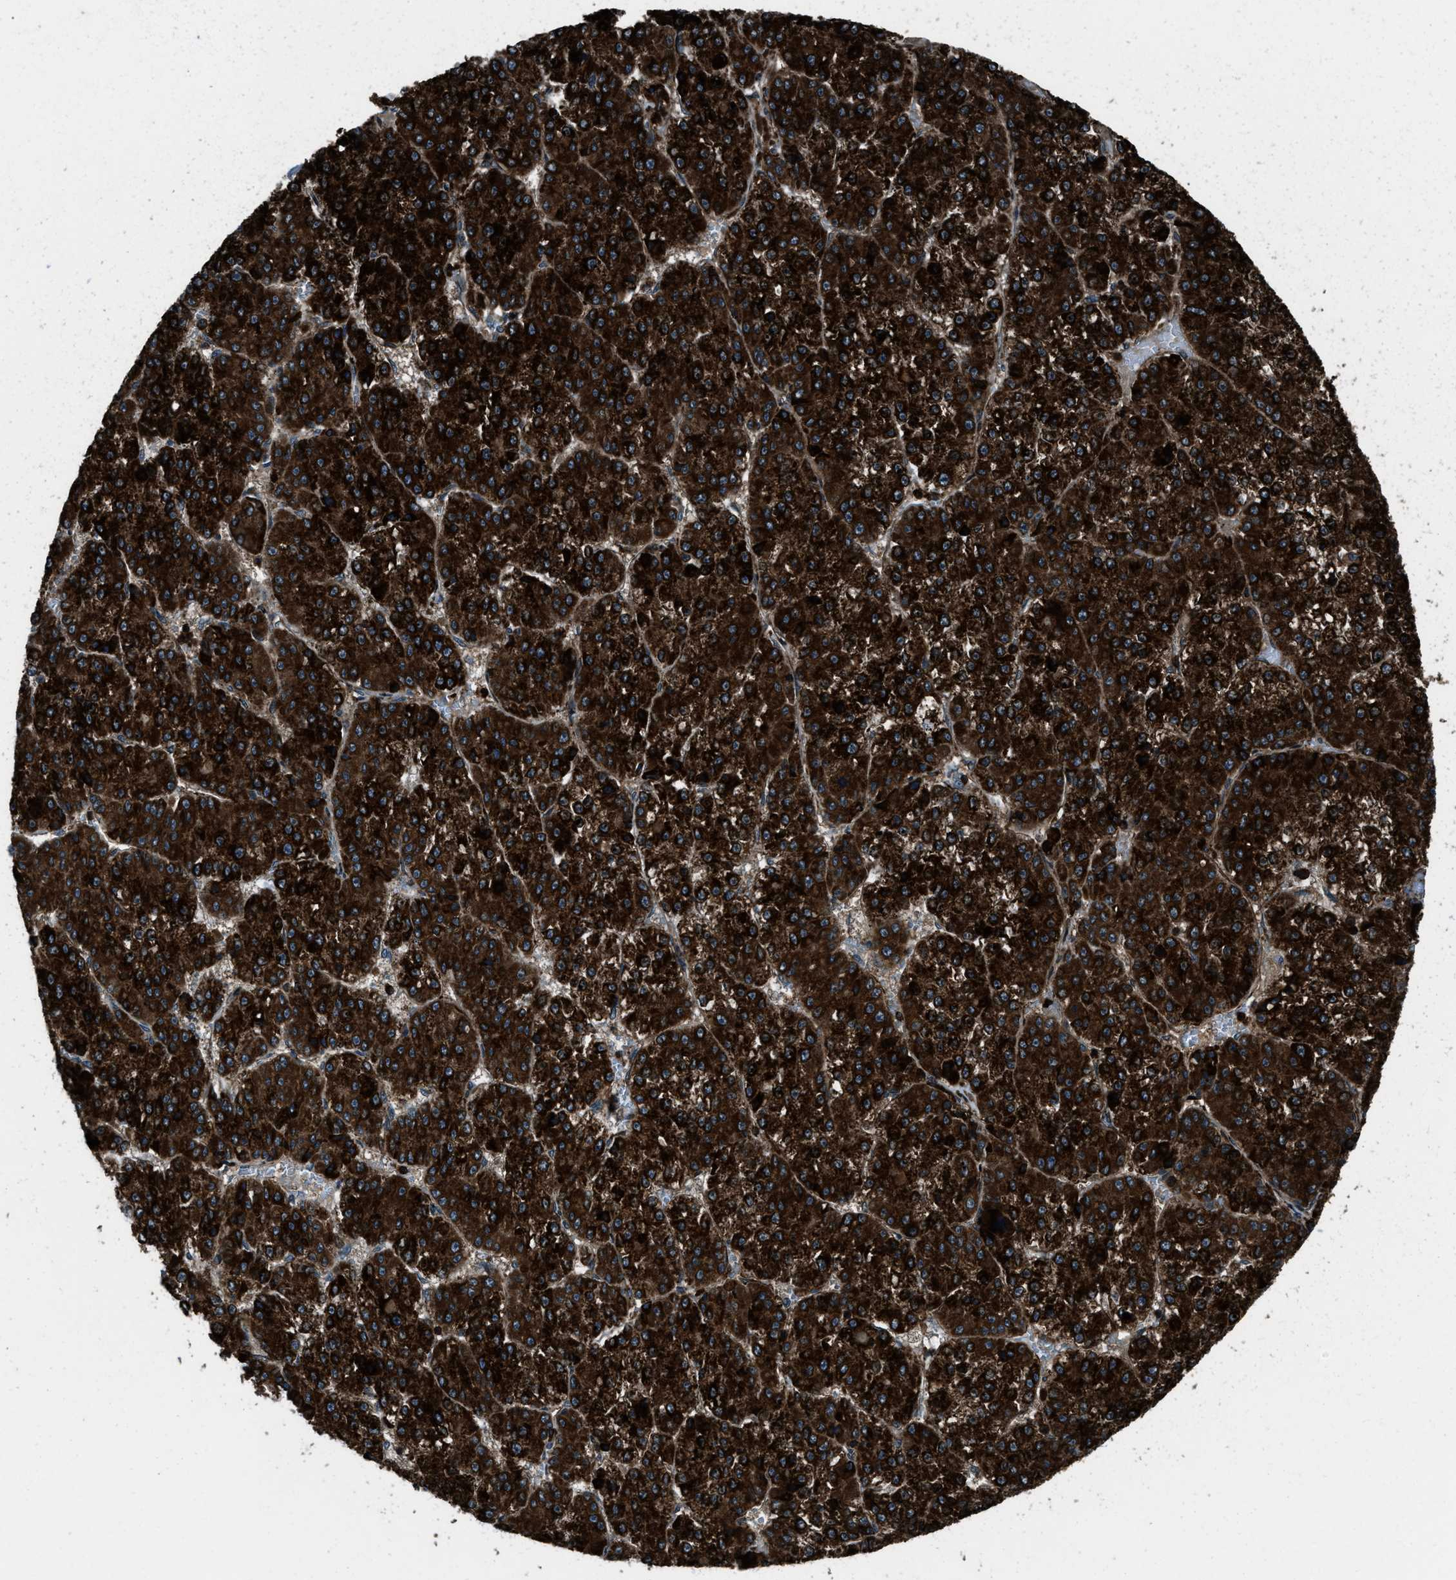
{"staining": {"intensity": "strong", "quantity": ">75%", "location": "cytoplasmic/membranous"}, "tissue": "liver cancer", "cell_type": "Tumor cells", "image_type": "cancer", "snomed": [{"axis": "morphology", "description": "Carcinoma, Hepatocellular, NOS"}, {"axis": "topography", "description": "Liver"}], "caption": "Strong cytoplasmic/membranous positivity is appreciated in approximately >75% of tumor cells in liver cancer. Using DAB (brown) and hematoxylin (blue) stains, captured at high magnification using brightfield microscopy.", "gene": "SNX30", "patient": {"sex": "female", "age": 73}}